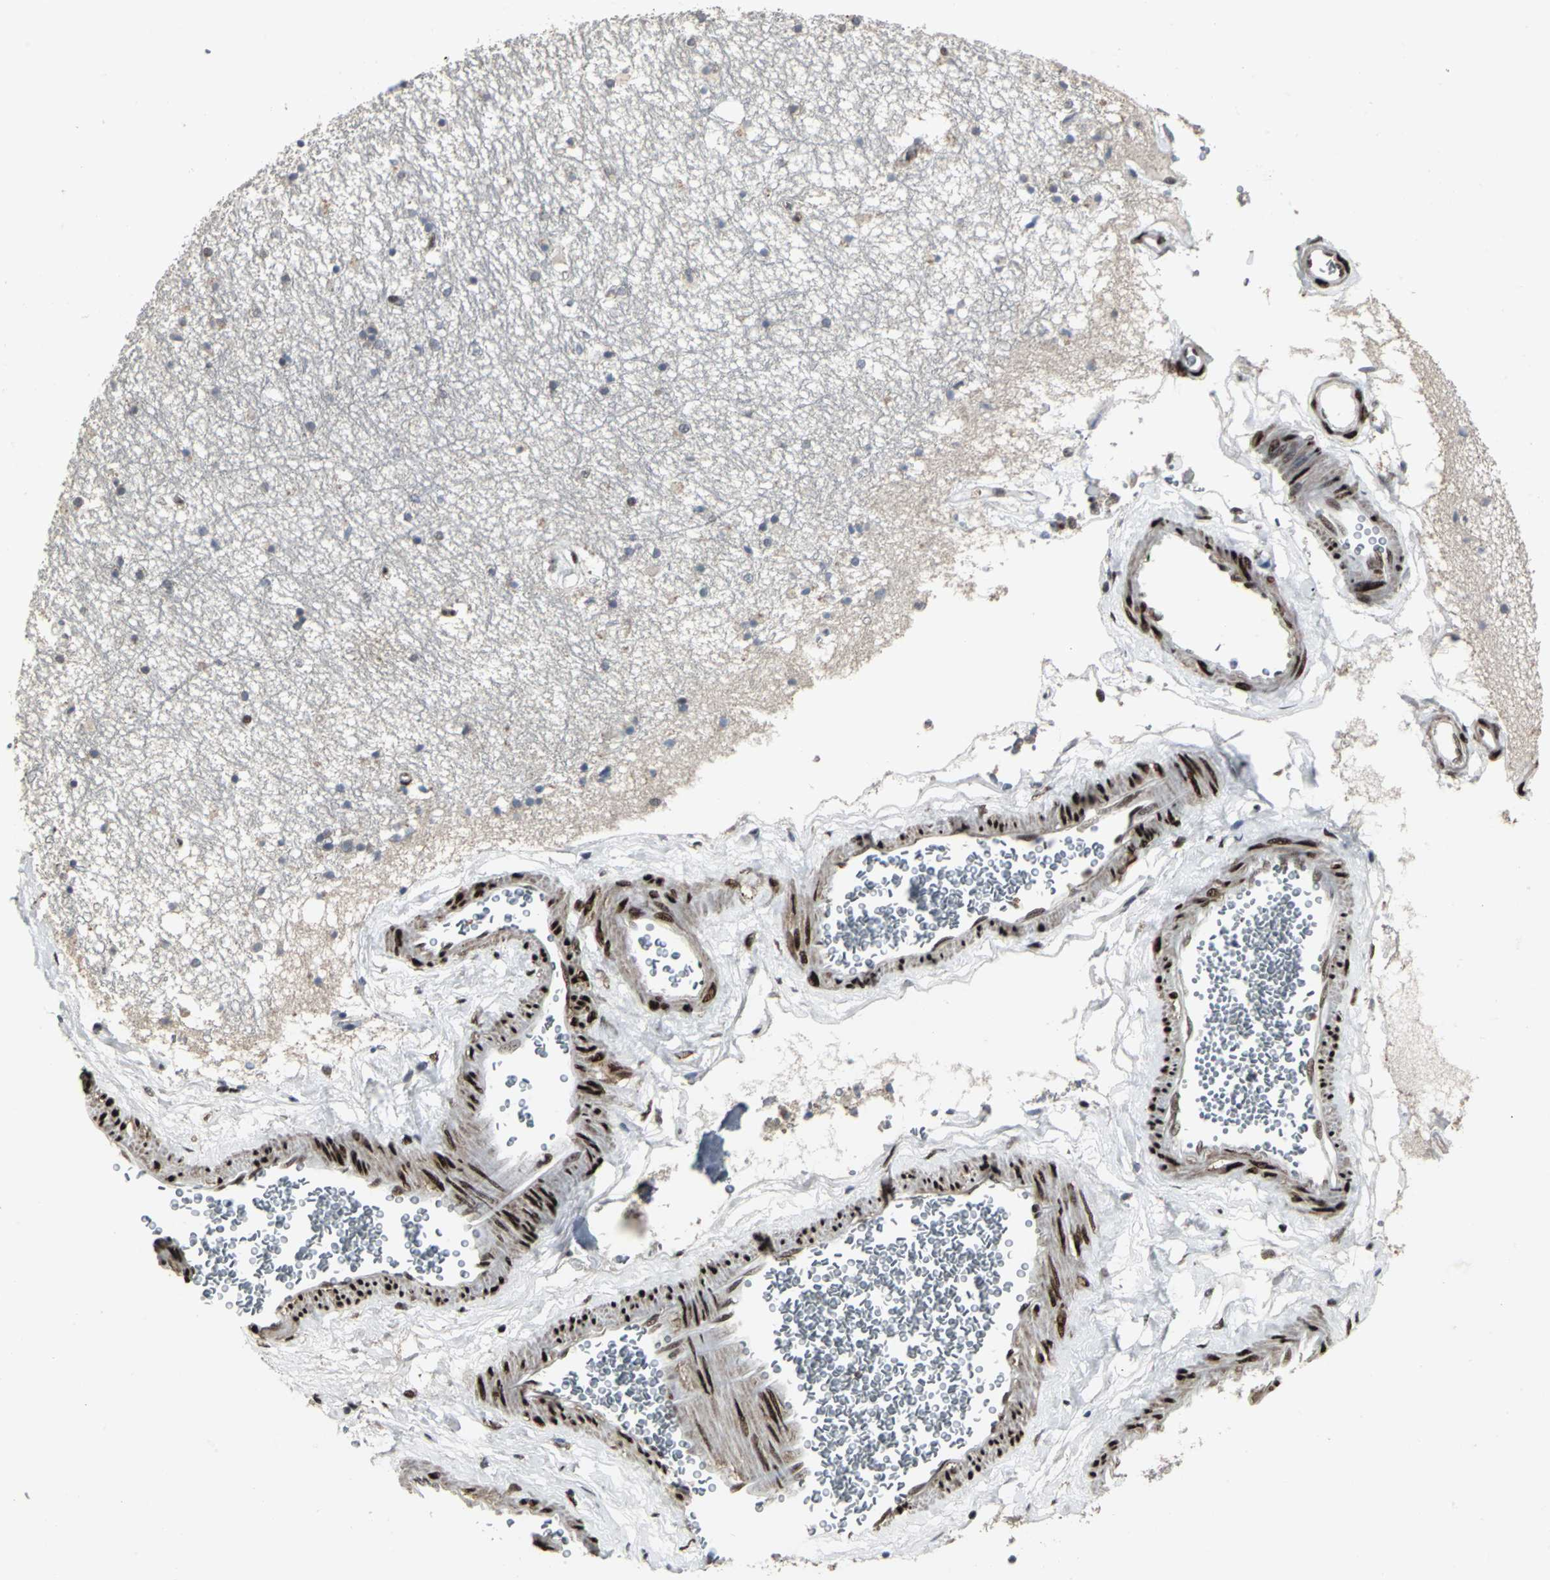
{"staining": {"intensity": "weak", "quantity": "<25%", "location": "nuclear"}, "tissue": "hippocampus", "cell_type": "Glial cells", "image_type": "normal", "snomed": [{"axis": "morphology", "description": "Normal tissue, NOS"}, {"axis": "topography", "description": "Hippocampus"}], "caption": "IHC of normal hippocampus demonstrates no staining in glial cells.", "gene": "SRF", "patient": {"sex": "male", "age": 45}}